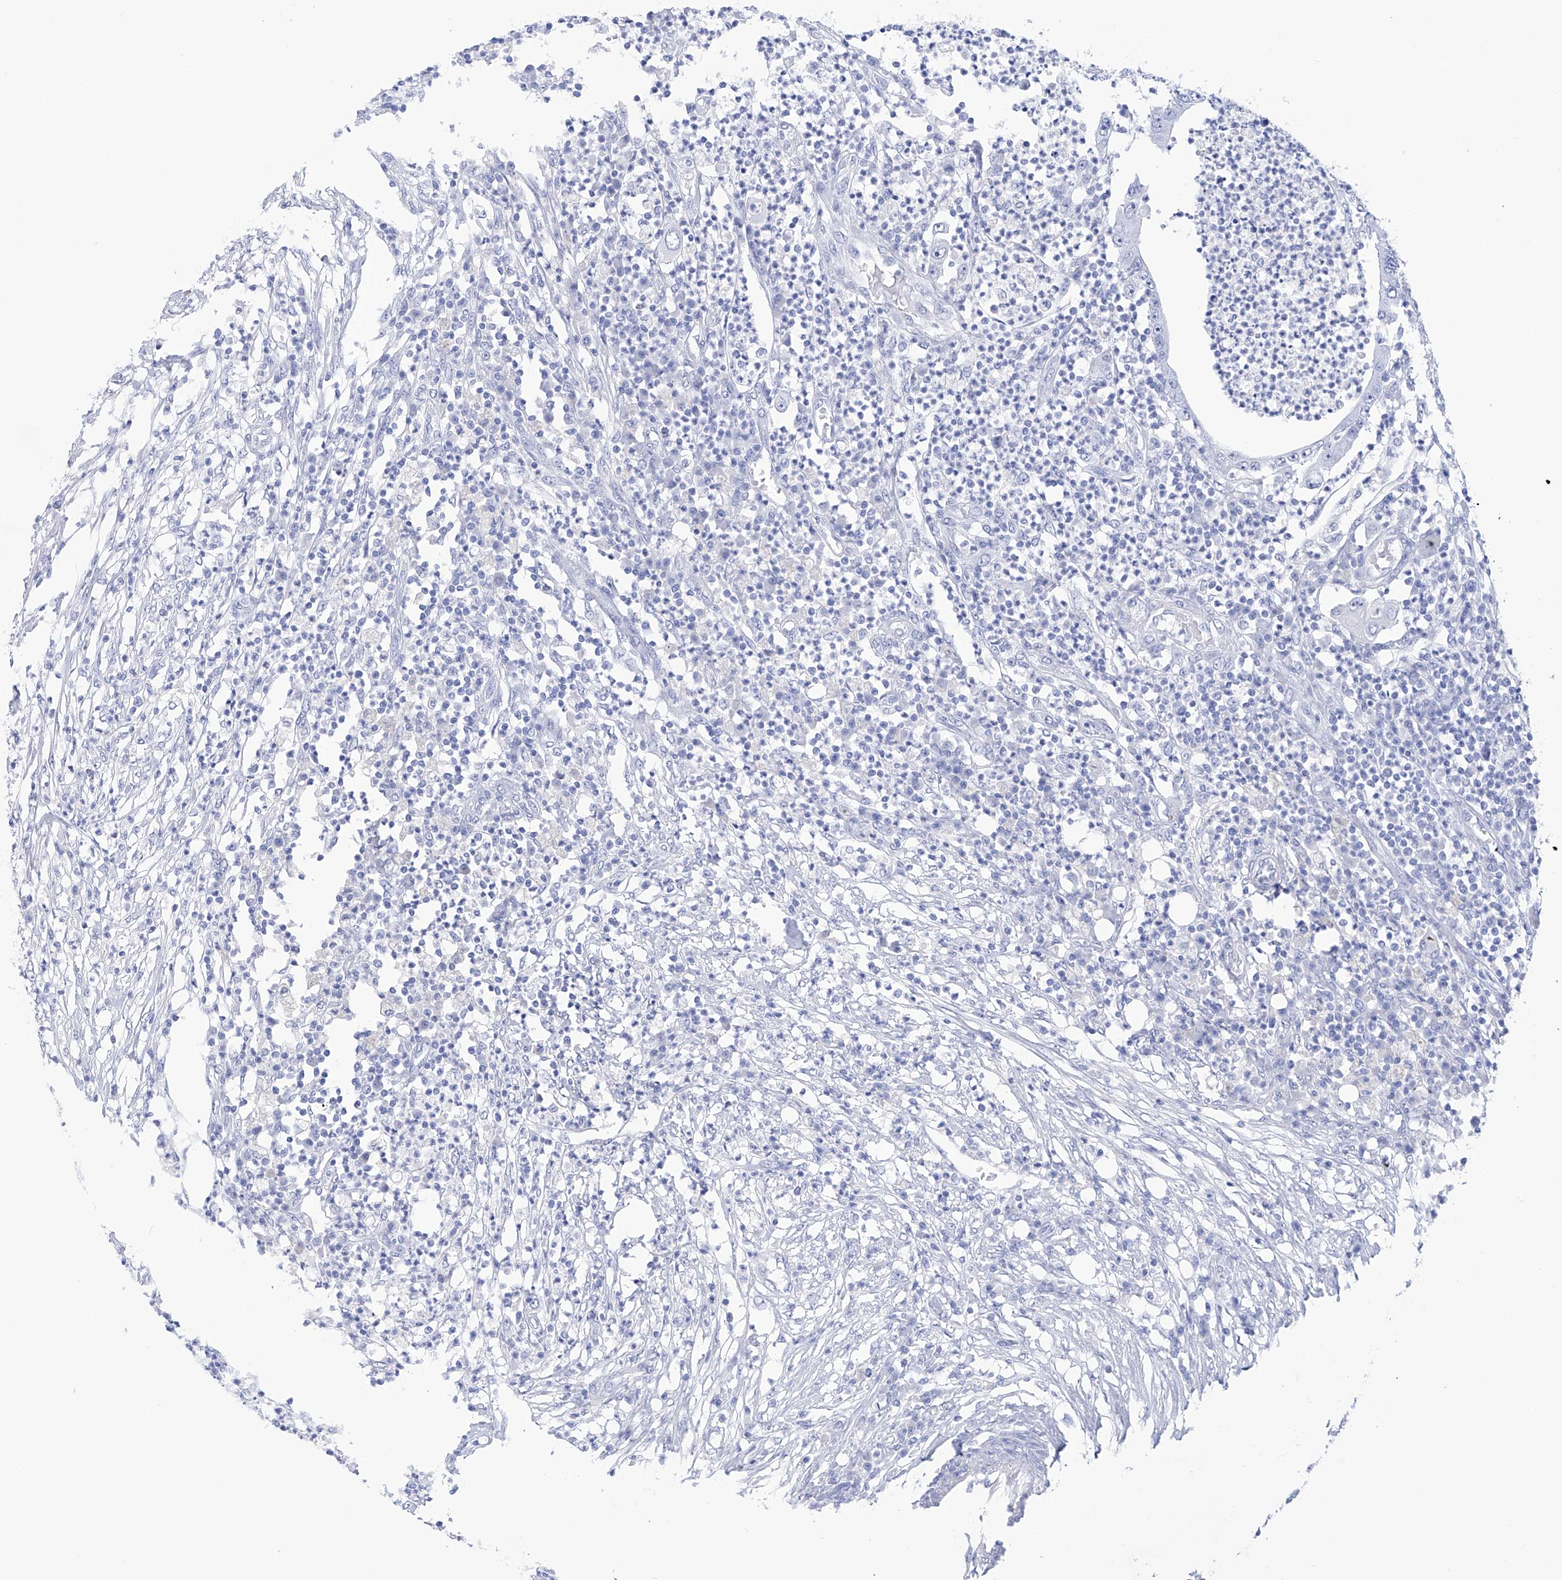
{"staining": {"intensity": "negative", "quantity": "none", "location": "none"}, "tissue": "colorectal cancer", "cell_type": "Tumor cells", "image_type": "cancer", "snomed": [{"axis": "morphology", "description": "Adenocarcinoma, NOS"}, {"axis": "topography", "description": "Colon"}], "caption": "Immunohistochemistry histopathology image of colorectal cancer stained for a protein (brown), which displays no positivity in tumor cells. (Brightfield microscopy of DAB immunohistochemistry (IHC) at high magnification).", "gene": "FLG", "patient": {"sex": "male", "age": 83}}